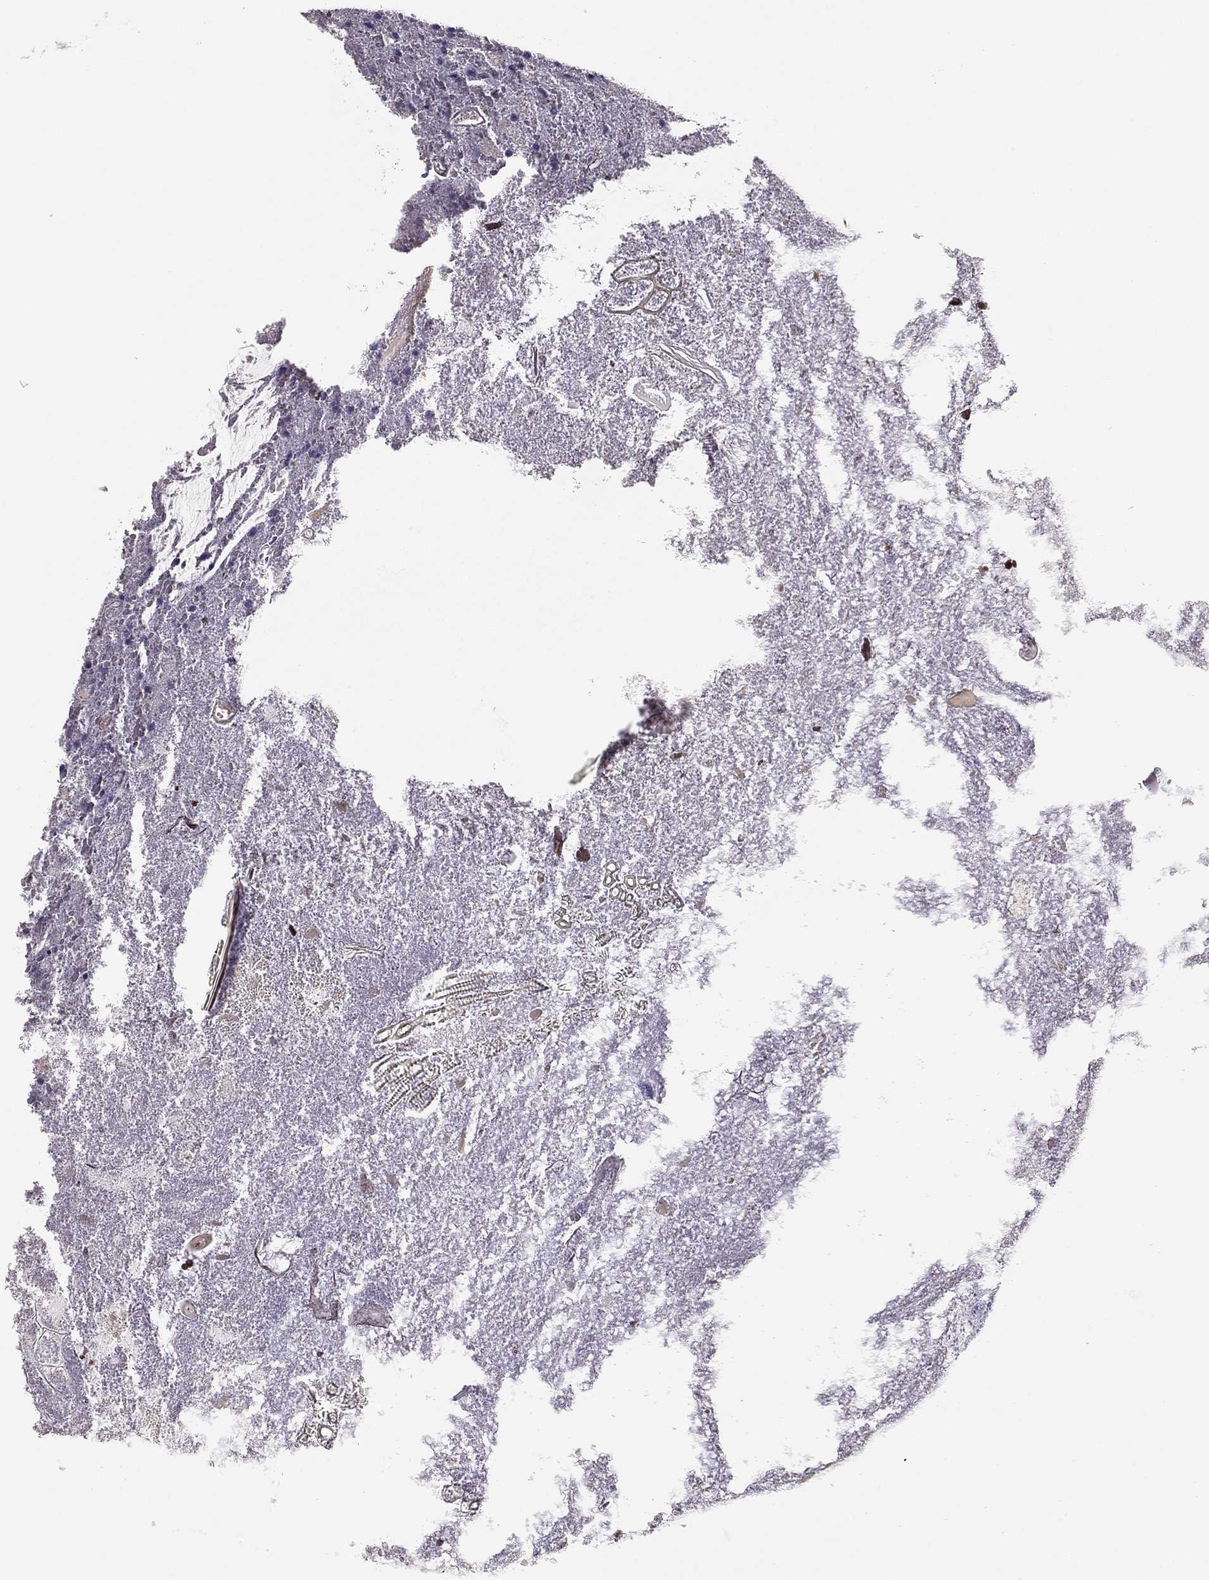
{"staining": {"intensity": "weak", "quantity": "<25%", "location": "nuclear"}, "tissue": "appendix", "cell_type": "Glandular cells", "image_type": "normal", "snomed": [{"axis": "morphology", "description": "Normal tissue, NOS"}, {"axis": "topography", "description": "Appendix"}], "caption": "Appendix stained for a protein using IHC exhibits no staining glandular cells.", "gene": "DOT1L", "patient": {"sex": "female", "age": 23}}